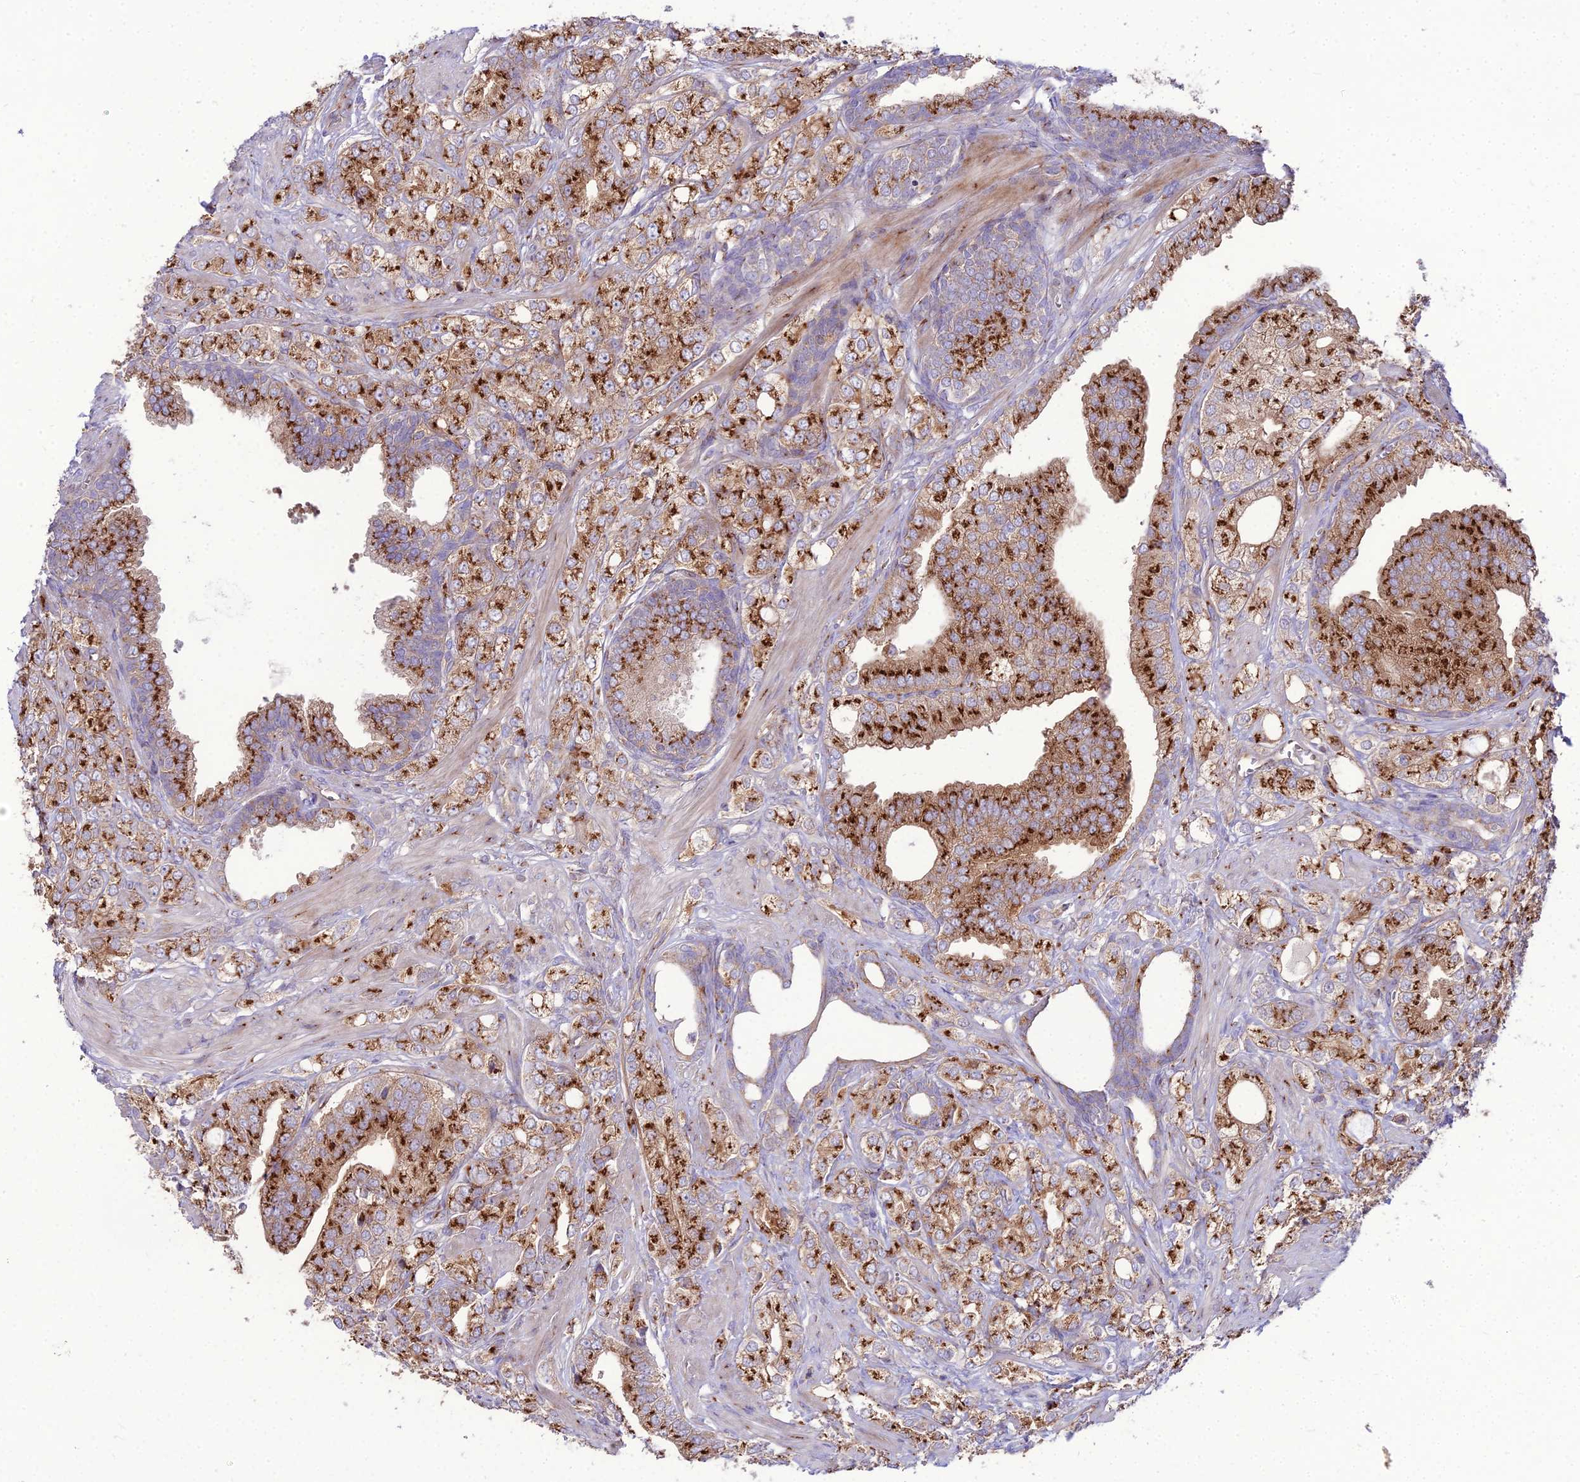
{"staining": {"intensity": "strong", "quantity": "25%-75%", "location": "cytoplasmic/membranous"}, "tissue": "prostate cancer", "cell_type": "Tumor cells", "image_type": "cancer", "snomed": [{"axis": "morphology", "description": "Adenocarcinoma, High grade"}, {"axis": "topography", "description": "Prostate"}], "caption": "Immunohistochemistry photomicrograph of neoplastic tissue: human prostate cancer stained using IHC displays high levels of strong protein expression localized specifically in the cytoplasmic/membranous of tumor cells, appearing as a cytoplasmic/membranous brown color.", "gene": "SPRYD7", "patient": {"sex": "male", "age": 50}}